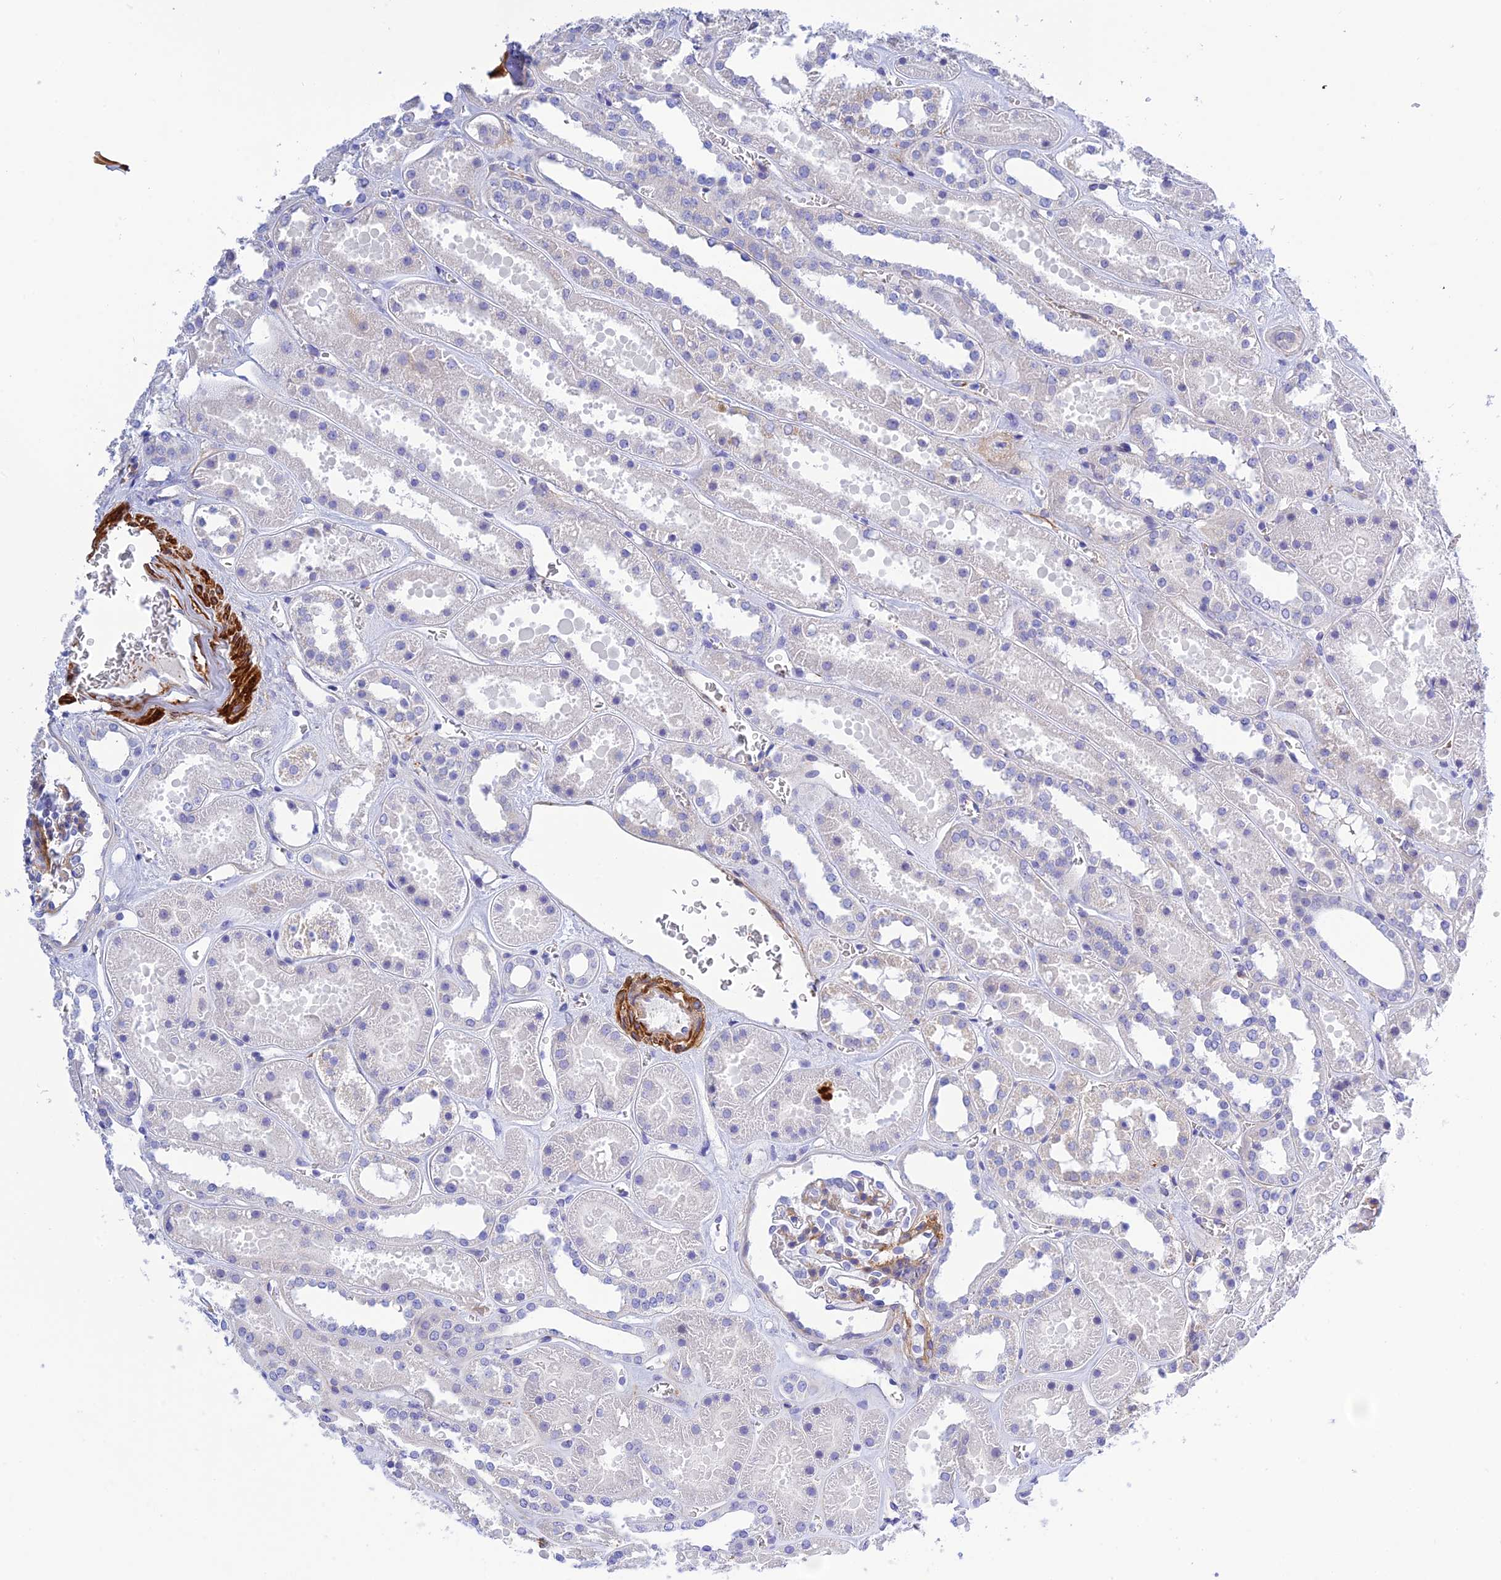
{"staining": {"intensity": "moderate", "quantity": "<25%", "location": "cytoplasmic/membranous"}, "tissue": "kidney", "cell_type": "Cells in glomeruli", "image_type": "normal", "snomed": [{"axis": "morphology", "description": "Normal tissue, NOS"}, {"axis": "topography", "description": "Kidney"}], "caption": "The micrograph exhibits staining of benign kidney, revealing moderate cytoplasmic/membranous protein positivity (brown color) within cells in glomeruli.", "gene": "ZDHHC16", "patient": {"sex": "female", "age": 41}}